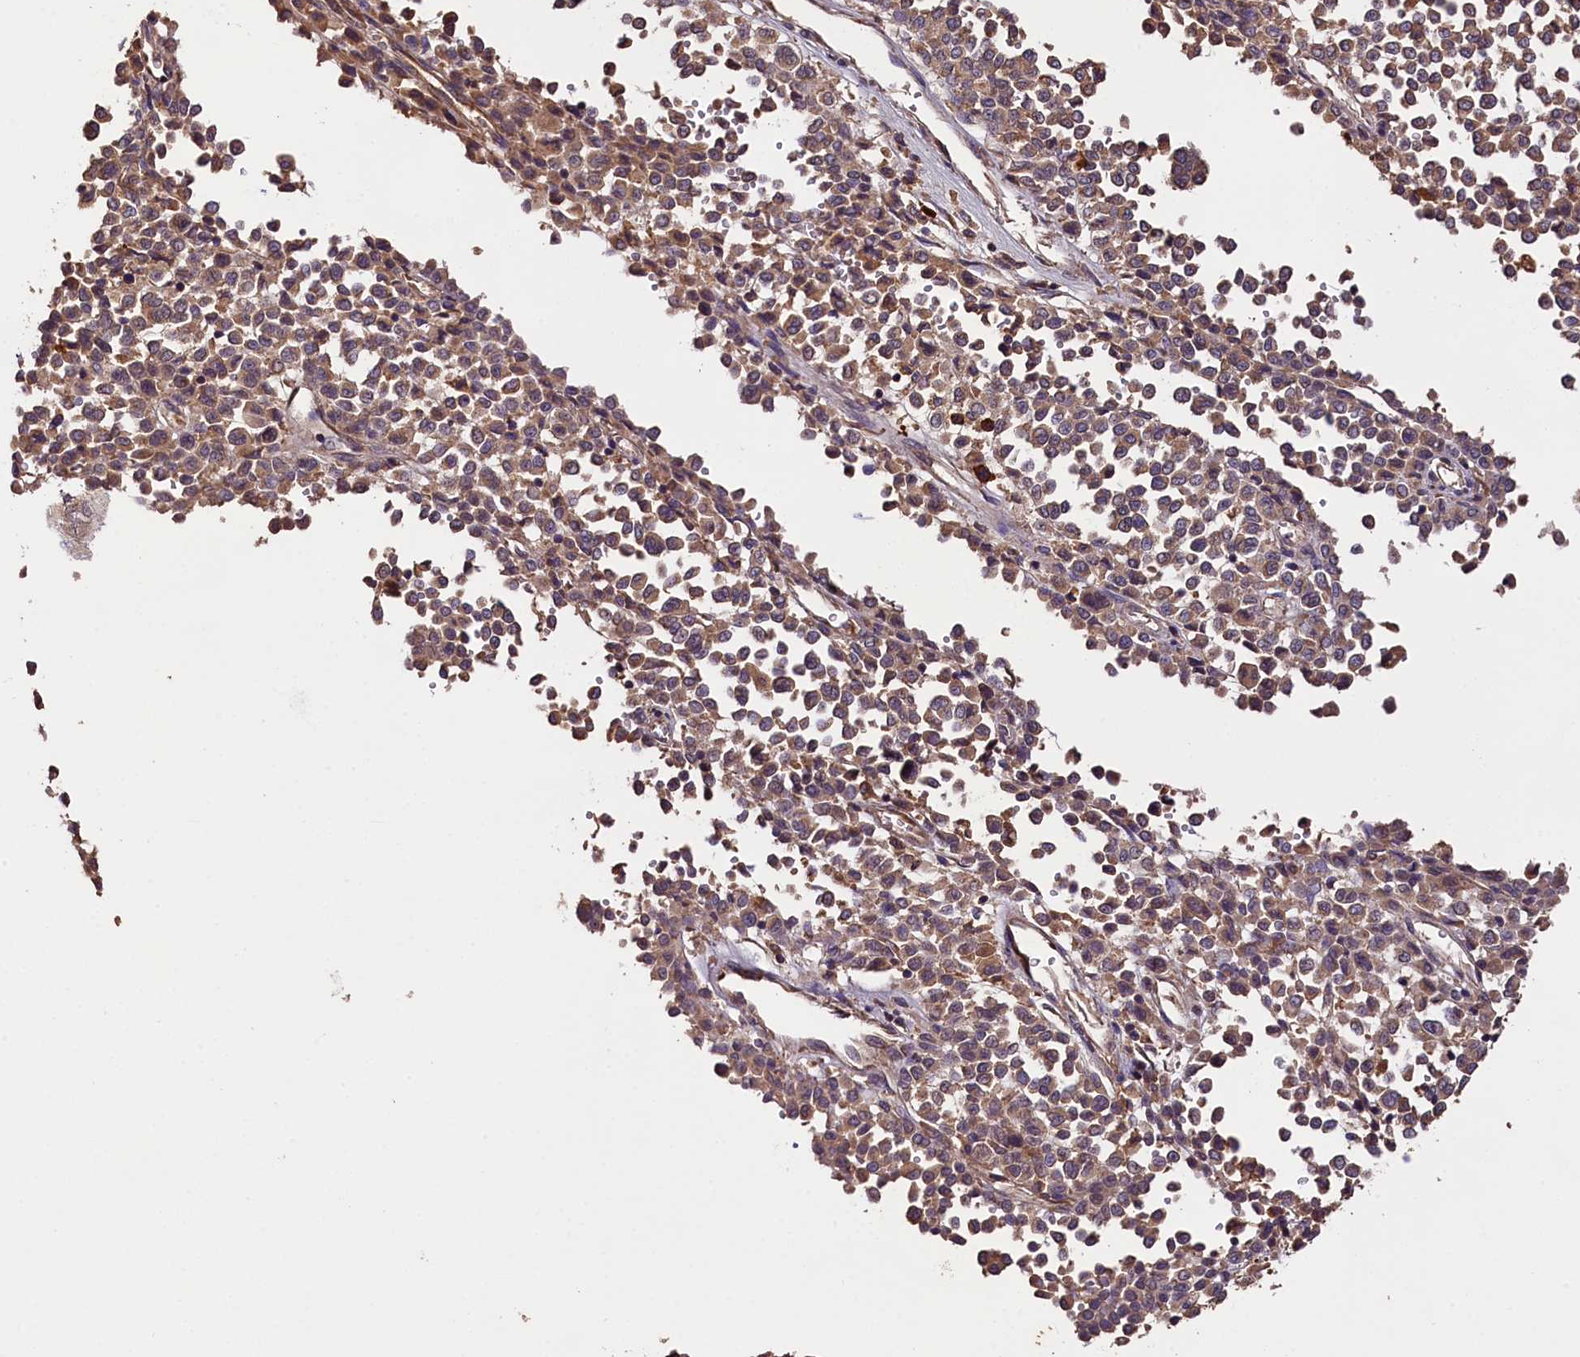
{"staining": {"intensity": "moderate", "quantity": ">75%", "location": "cytoplasmic/membranous"}, "tissue": "melanoma", "cell_type": "Tumor cells", "image_type": "cancer", "snomed": [{"axis": "morphology", "description": "Malignant melanoma, Metastatic site"}, {"axis": "topography", "description": "Pancreas"}], "caption": "This is a photomicrograph of immunohistochemistry (IHC) staining of malignant melanoma (metastatic site), which shows moderate staining in the cytoplasmic/membranous of tumor cells.", "gene": "ENKD1", "patient": {"sex": "female", "age": 30}}